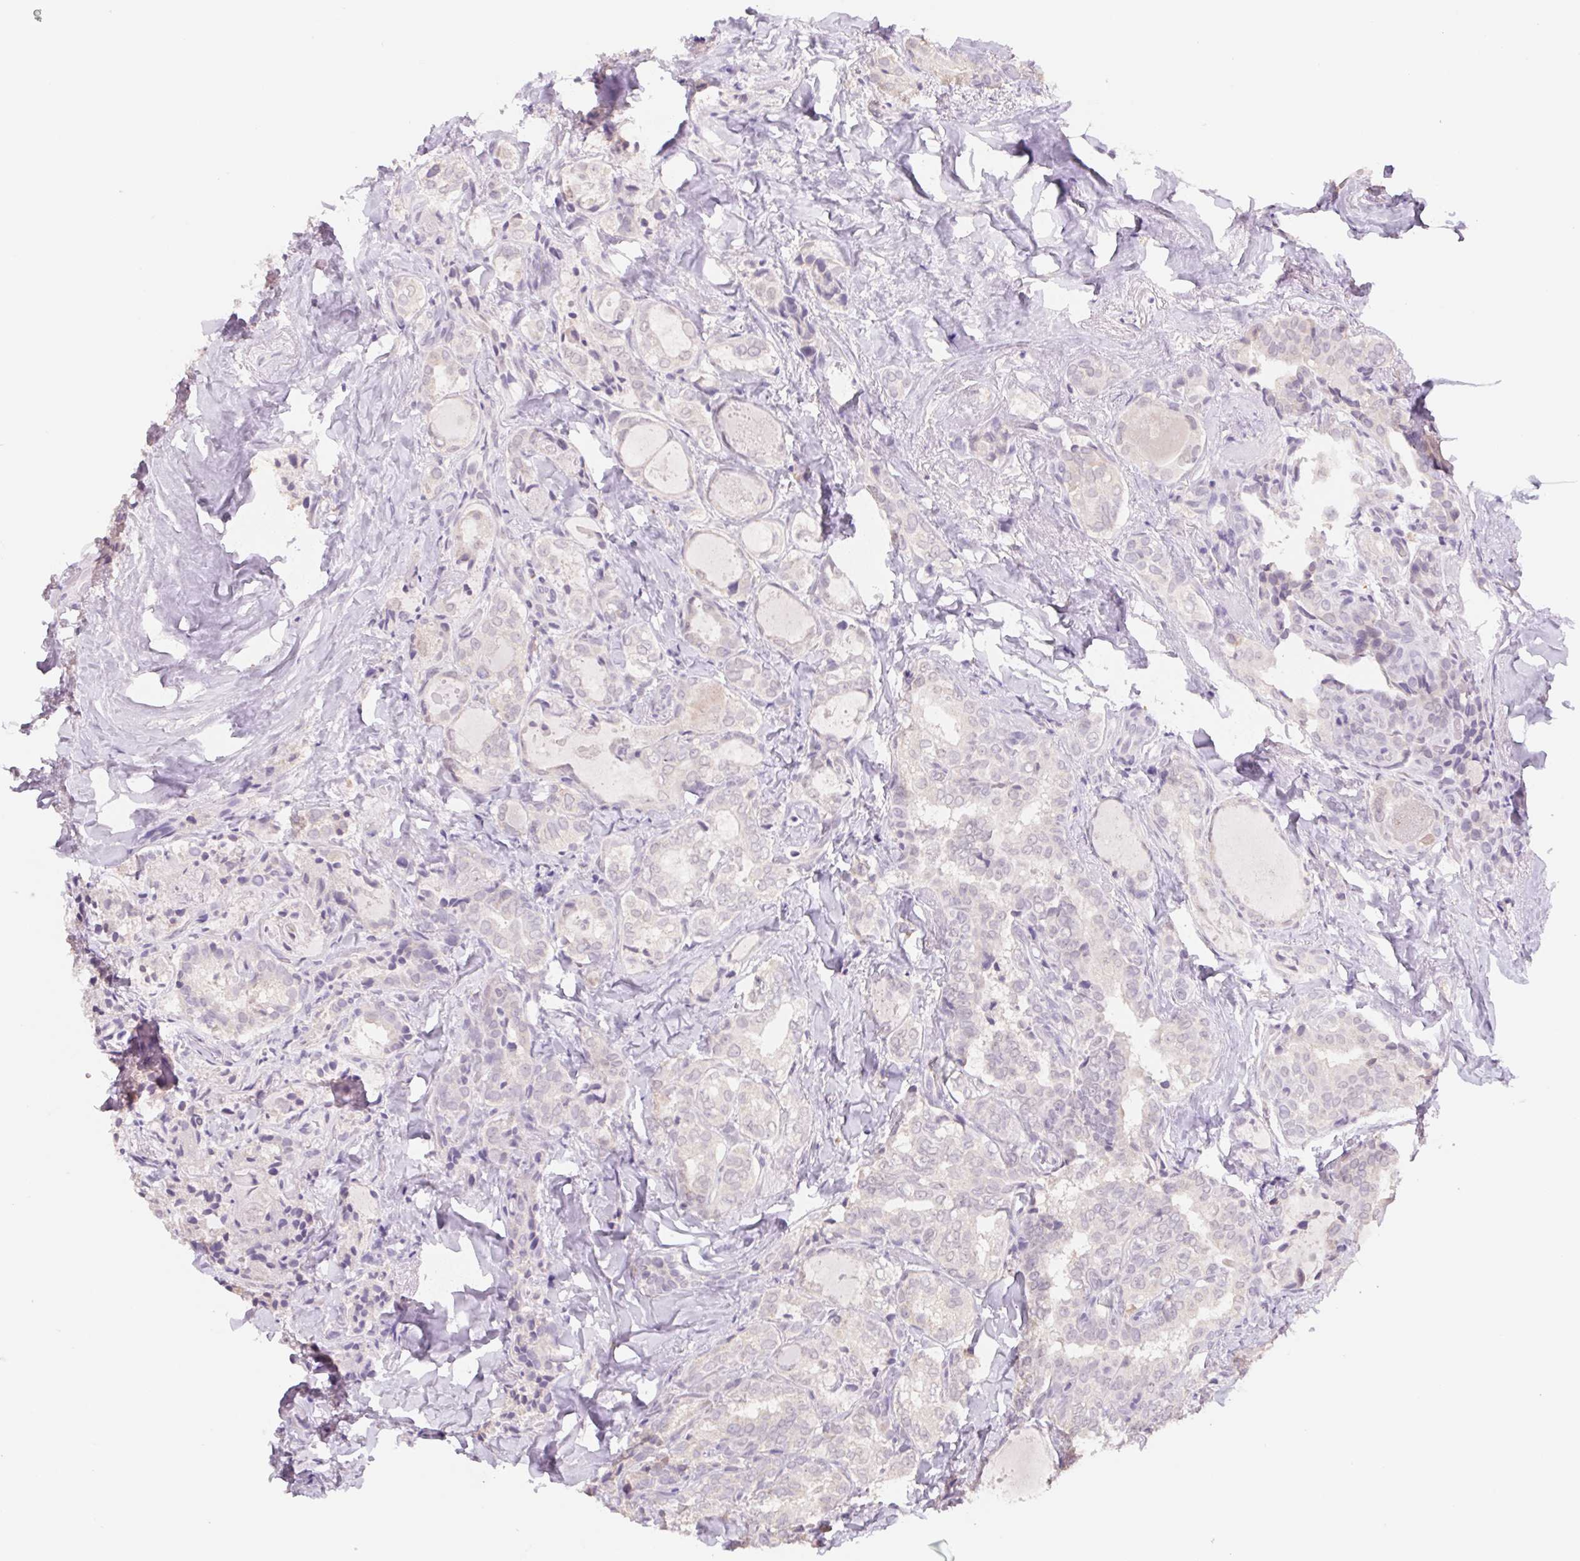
{"staining": {"intensity": "negative", "quantity": "none", "location": "none"}, "tissue": "thyroid cancer", "cell_type": "Tumor cells", "image_type": "cancer", "snomed": [{"axis": "morphology", "description": "Papillary adenocarcinoma, NOS"}, {"axis": "topography", "description": "Thyroid gland"}], "caption": "High power microscopy image of an IHC micrograph of papillary adenocarcinoma (thyroid), revealing no significant positivity in tumor cells. (DAB IHC, high magnification).", "gene": "PNMA8B", "patient": {"sex": "female", "age": 75}}